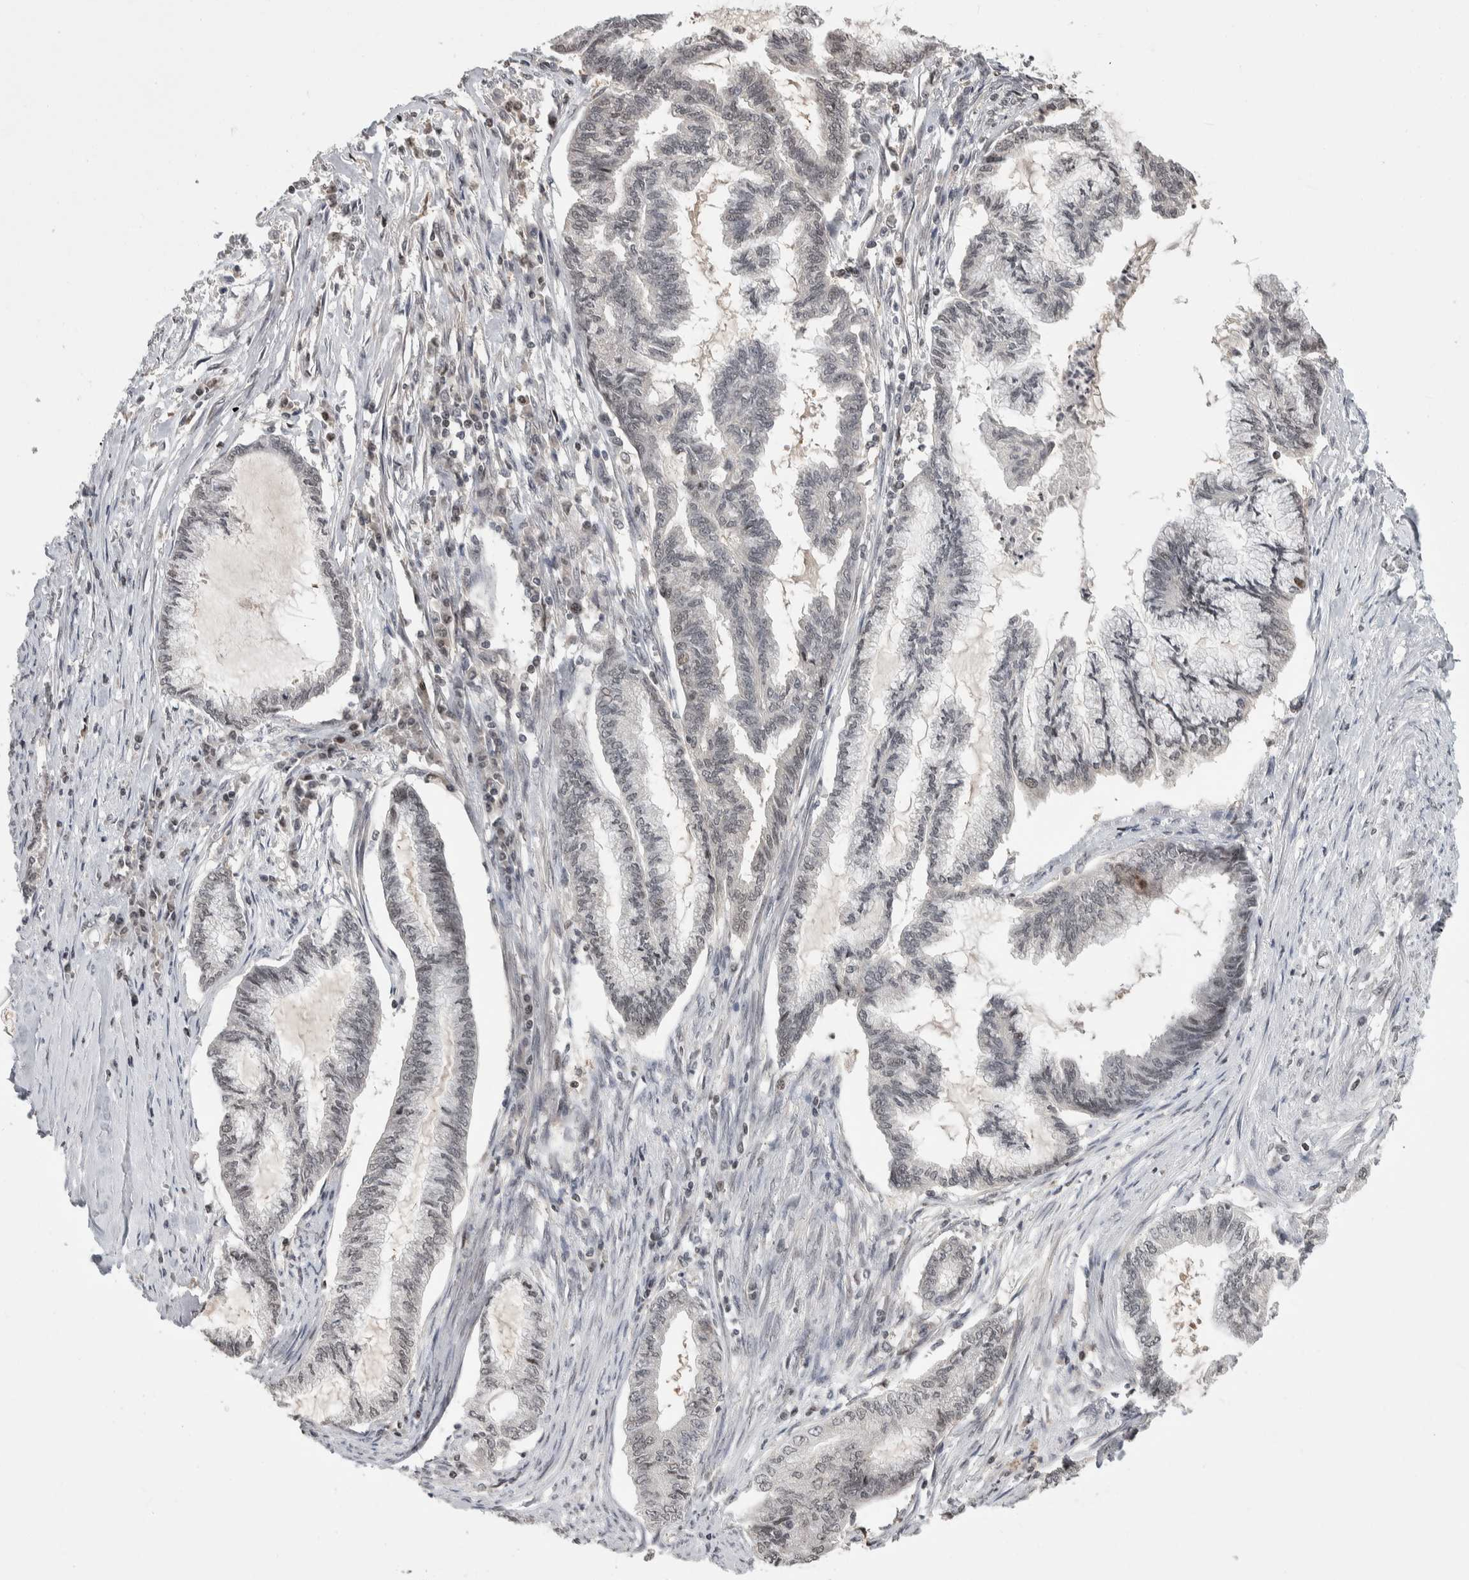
{"staining": {"intensity": "weak", "quantity": "<25%", "location": "nuclear"}, "tissue": "endometrial cancer", "cell_type": "Tumor cells", "image_type": "cancer", "snomed": [{"axis": "morphology", "description": "Adenocarcinoma, NOS"}, {"axis": "topography", "description": "Endometrium"}], "caption": "Endometrial cancer (adenocarcinoma) stained for a protein using immunohistochemistry (IHC) shows no expression tumor cells.", "gene": "ZSCAN21", "patient": {"sex": "female", "age": 86}}